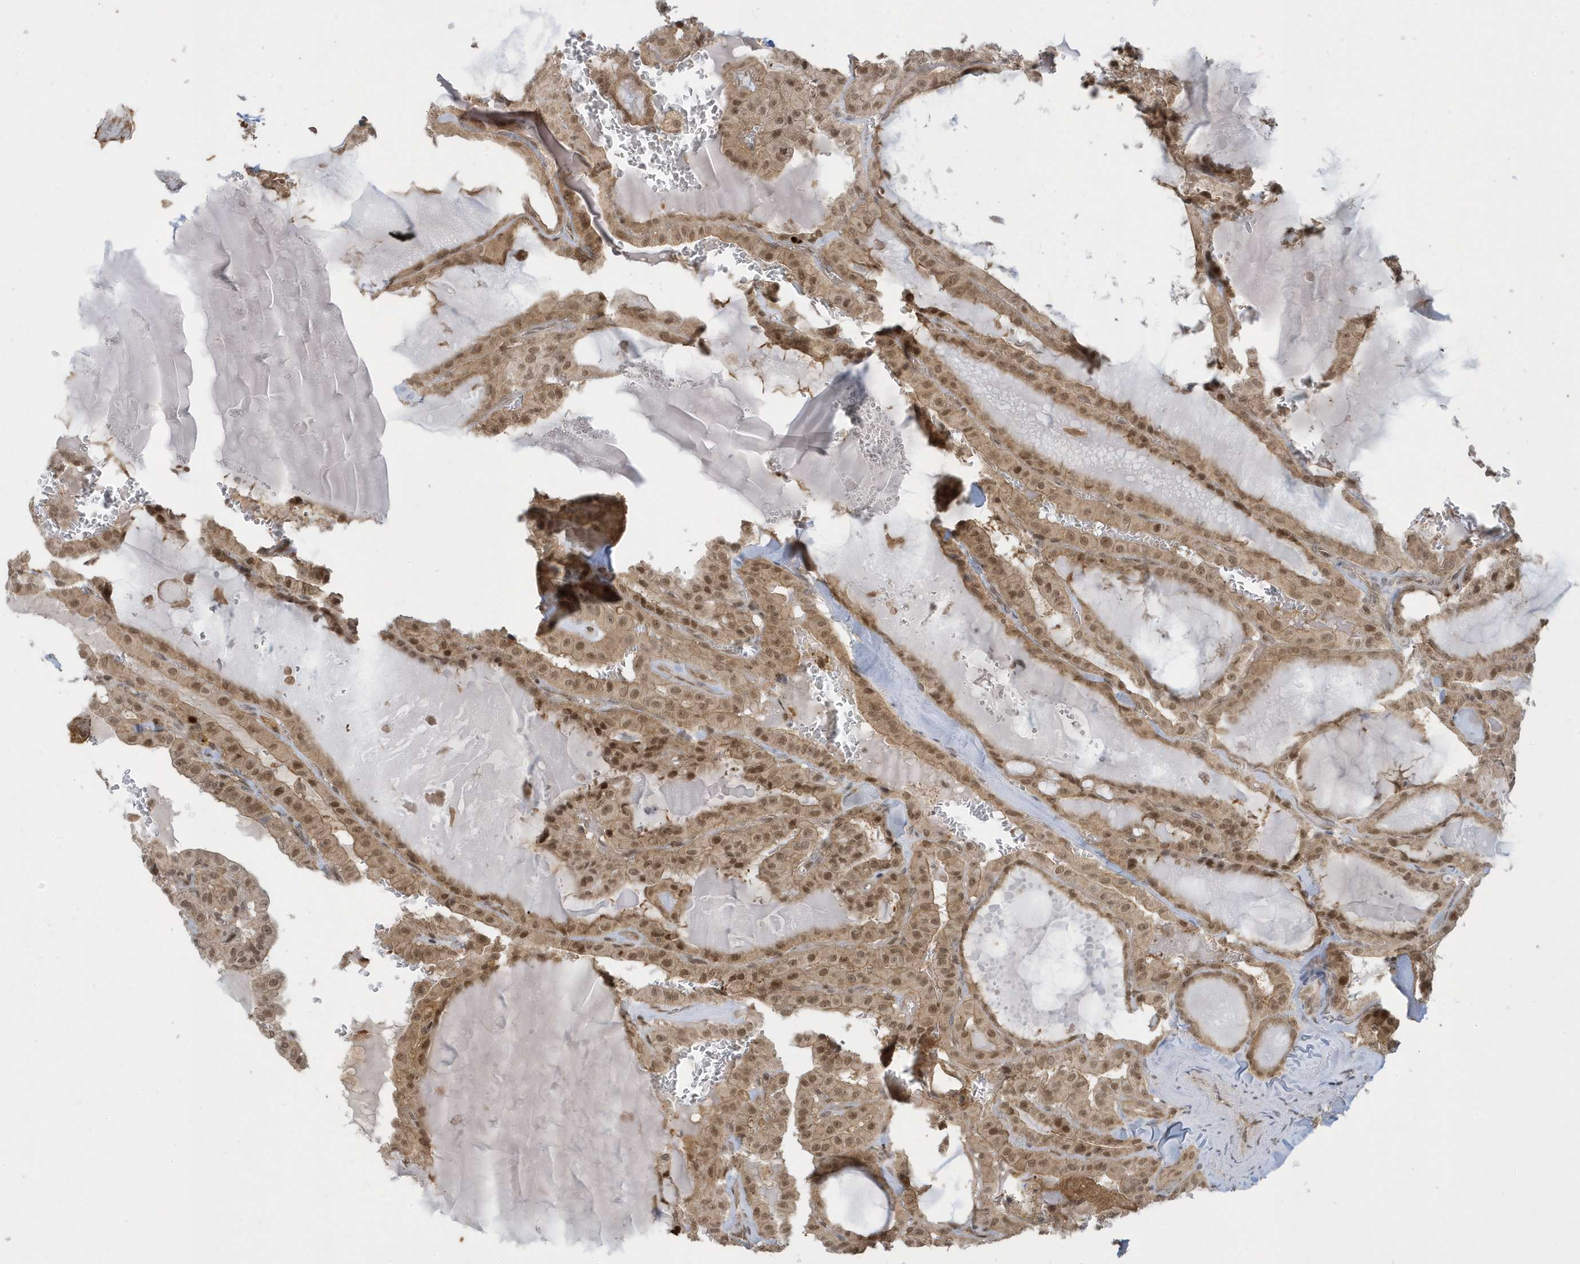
{"staining": {"intensity": "moderate", "quantity": ">75%", "location": "cytoplasmic/membranous,nuclear"}, "tissue": "thyroid cancer", "cell_type": "Tumor cells", "image_type": "cancer", "snomed": [{"axis": "morphology", "description": "Papillary adenocarcinoma, NOS"}, {"axis": "topography", "description": "Thyroid gland"}], "caption": "This image demonstrates immunohistochemistry staining of papillary adenocarcinoma (thyroid), with medium moderate cytoplasmic/membranous and nuclear positivity in about >75% of tumor cells.", "gene": "PPP1R7", "patient": {"sex": "male", "age": 52}}